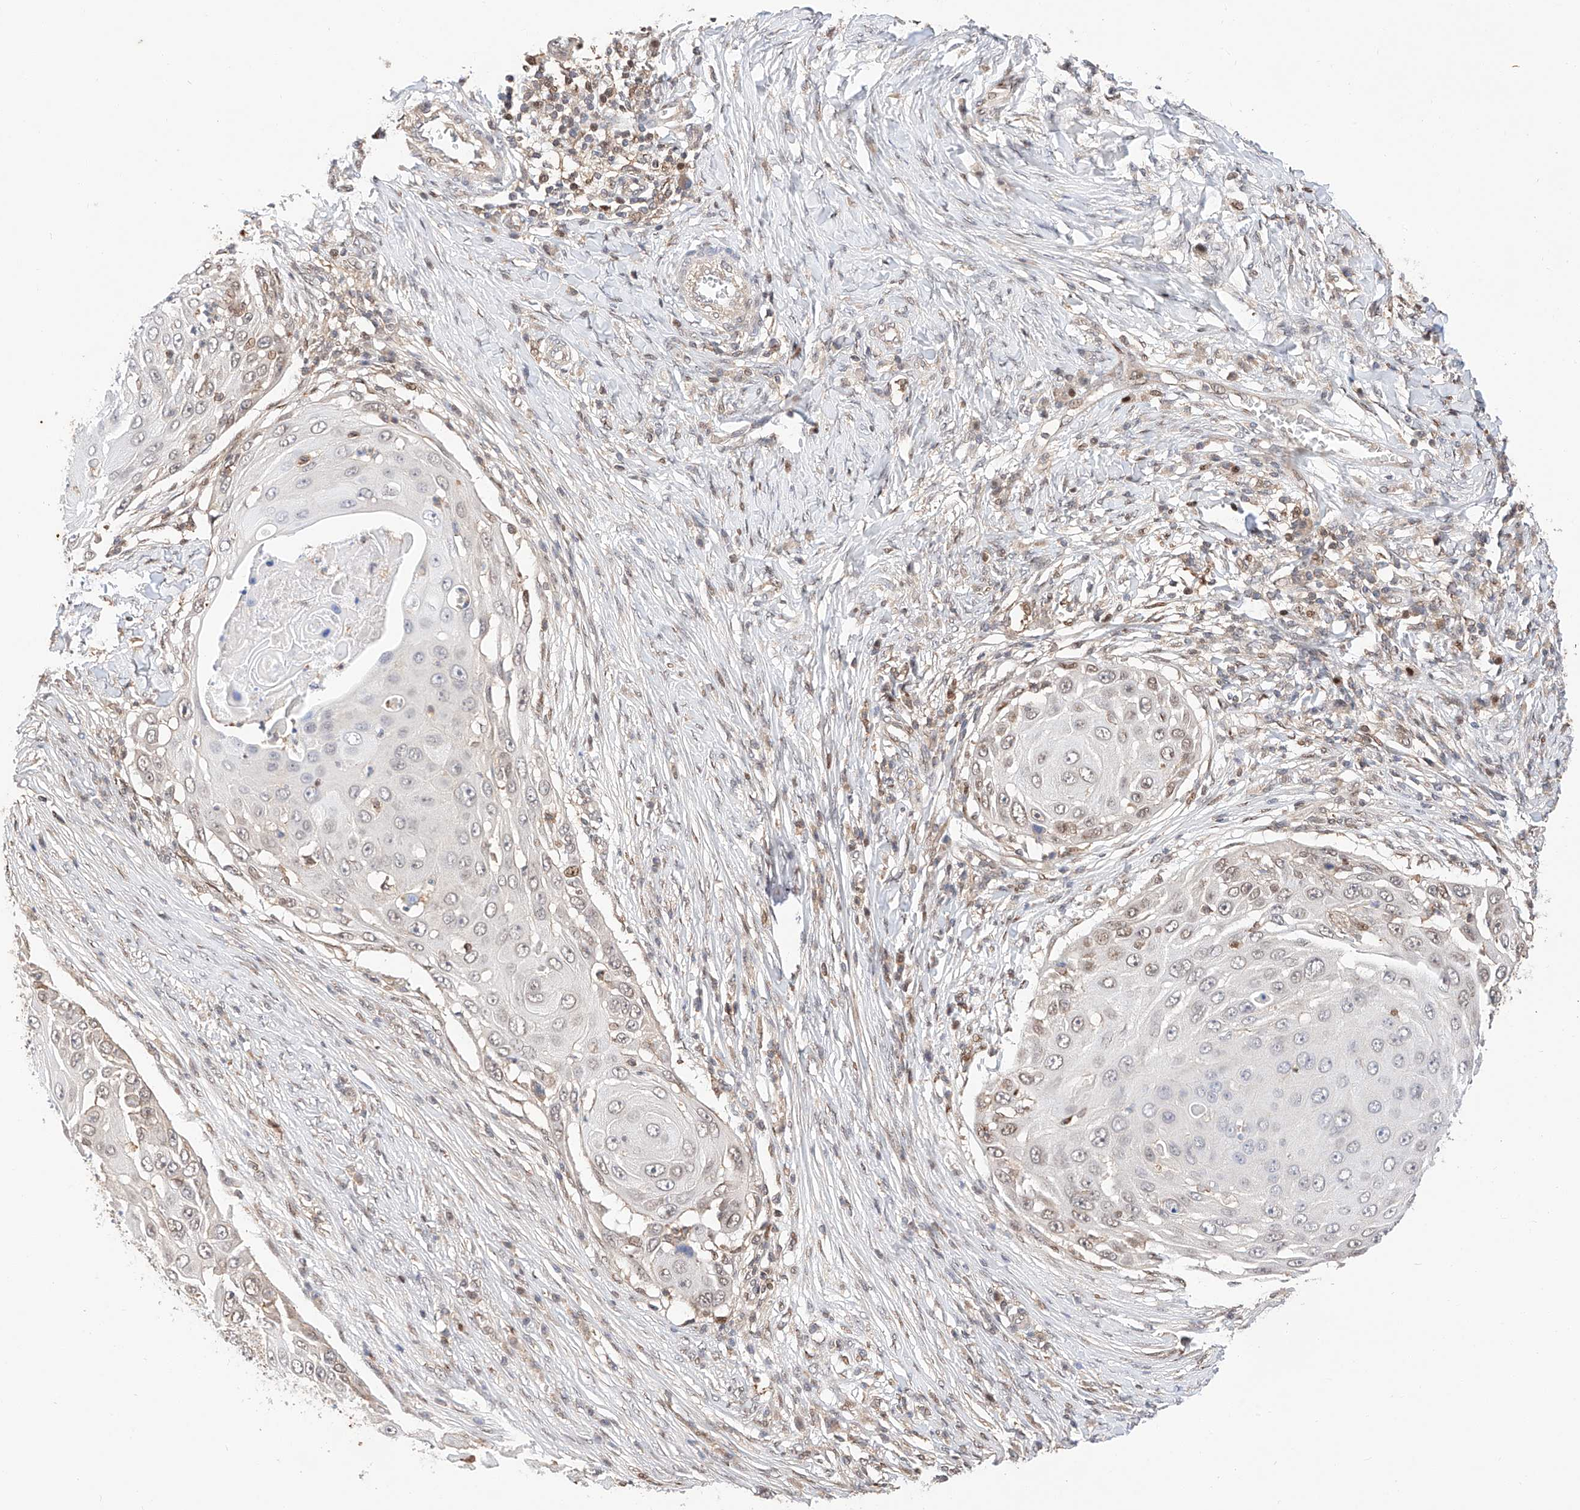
{"staining": {"intensity": "weak", "quantity": "<25%", "location": "nuclear"}, "tissue": "skin cancer", "cell_type": "Tumor cells", "image_type": "cancer", "snomed": [{"axis": "morphology", "description": "Squamous cell carcinoma, NOS"}, {"axis": "topography", "description": "Skin"}], "caption": "This is a image of immunohistochemistry staining of skin squamous cell carcinoma, which shows no positivity in tumor cells. (DAB immunohistochemistry, high magnification).", "gene": "HDAC9", "patient": {"sex": "female", "age": 44}}